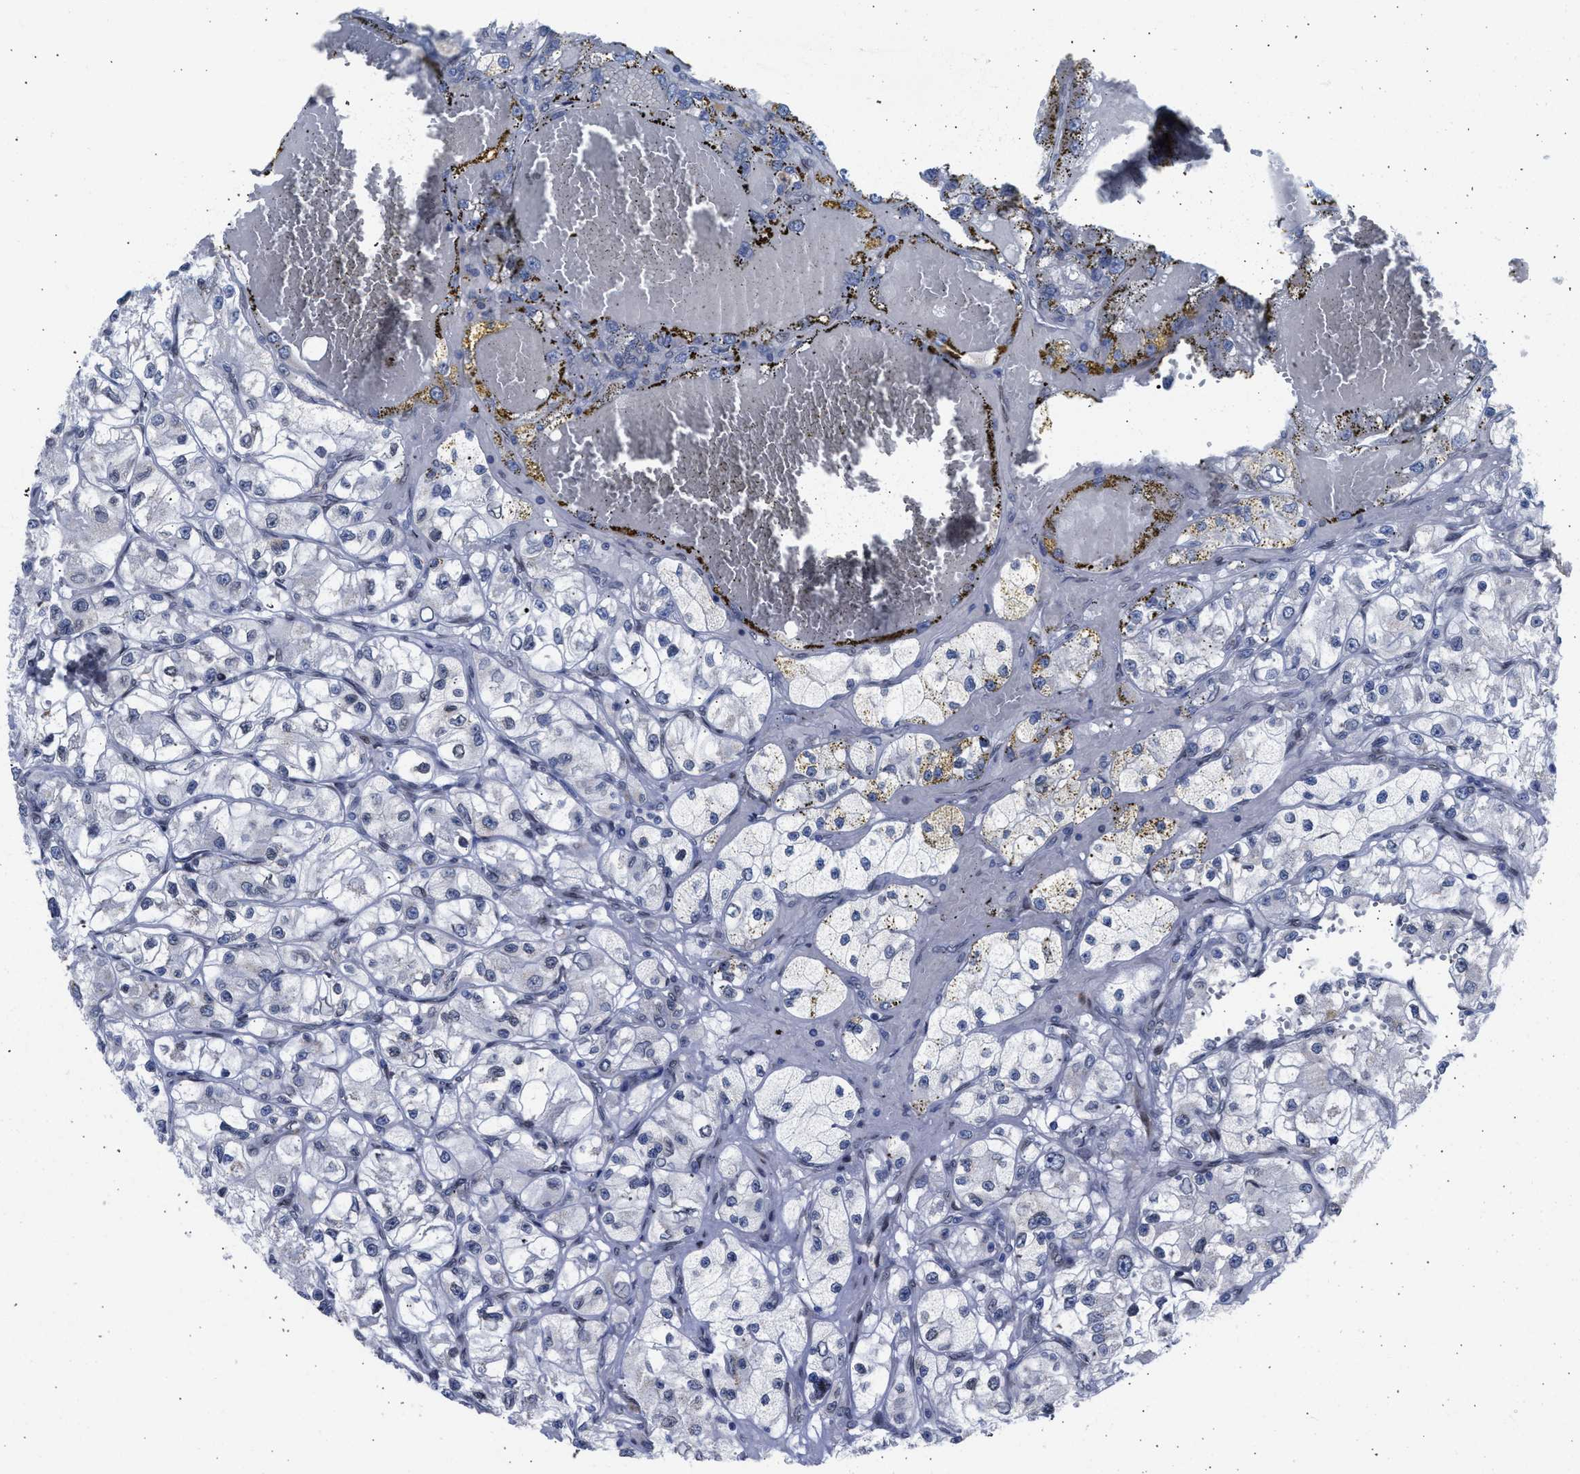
{"staining": {"intensity": "negative", "quantity": "none", "location": "none"}, "tissue": "renal cancer", "cell_type": "Tumor cells", "image_type": "cancer", "snomed": [{"axis": "morphology", "description": "Adenocarcinoma, NOS"}, {"axis": "topography", "description": "Kidney"}], "caption": "DAB (3,3'-diaminobenzidine) immunohistochemical staining of renal cancer (adenocarcinoma) exhibits no significant staining in tumor cells.", "gene": "NUP35", "patient": {"sex": "female", "age": 57}}